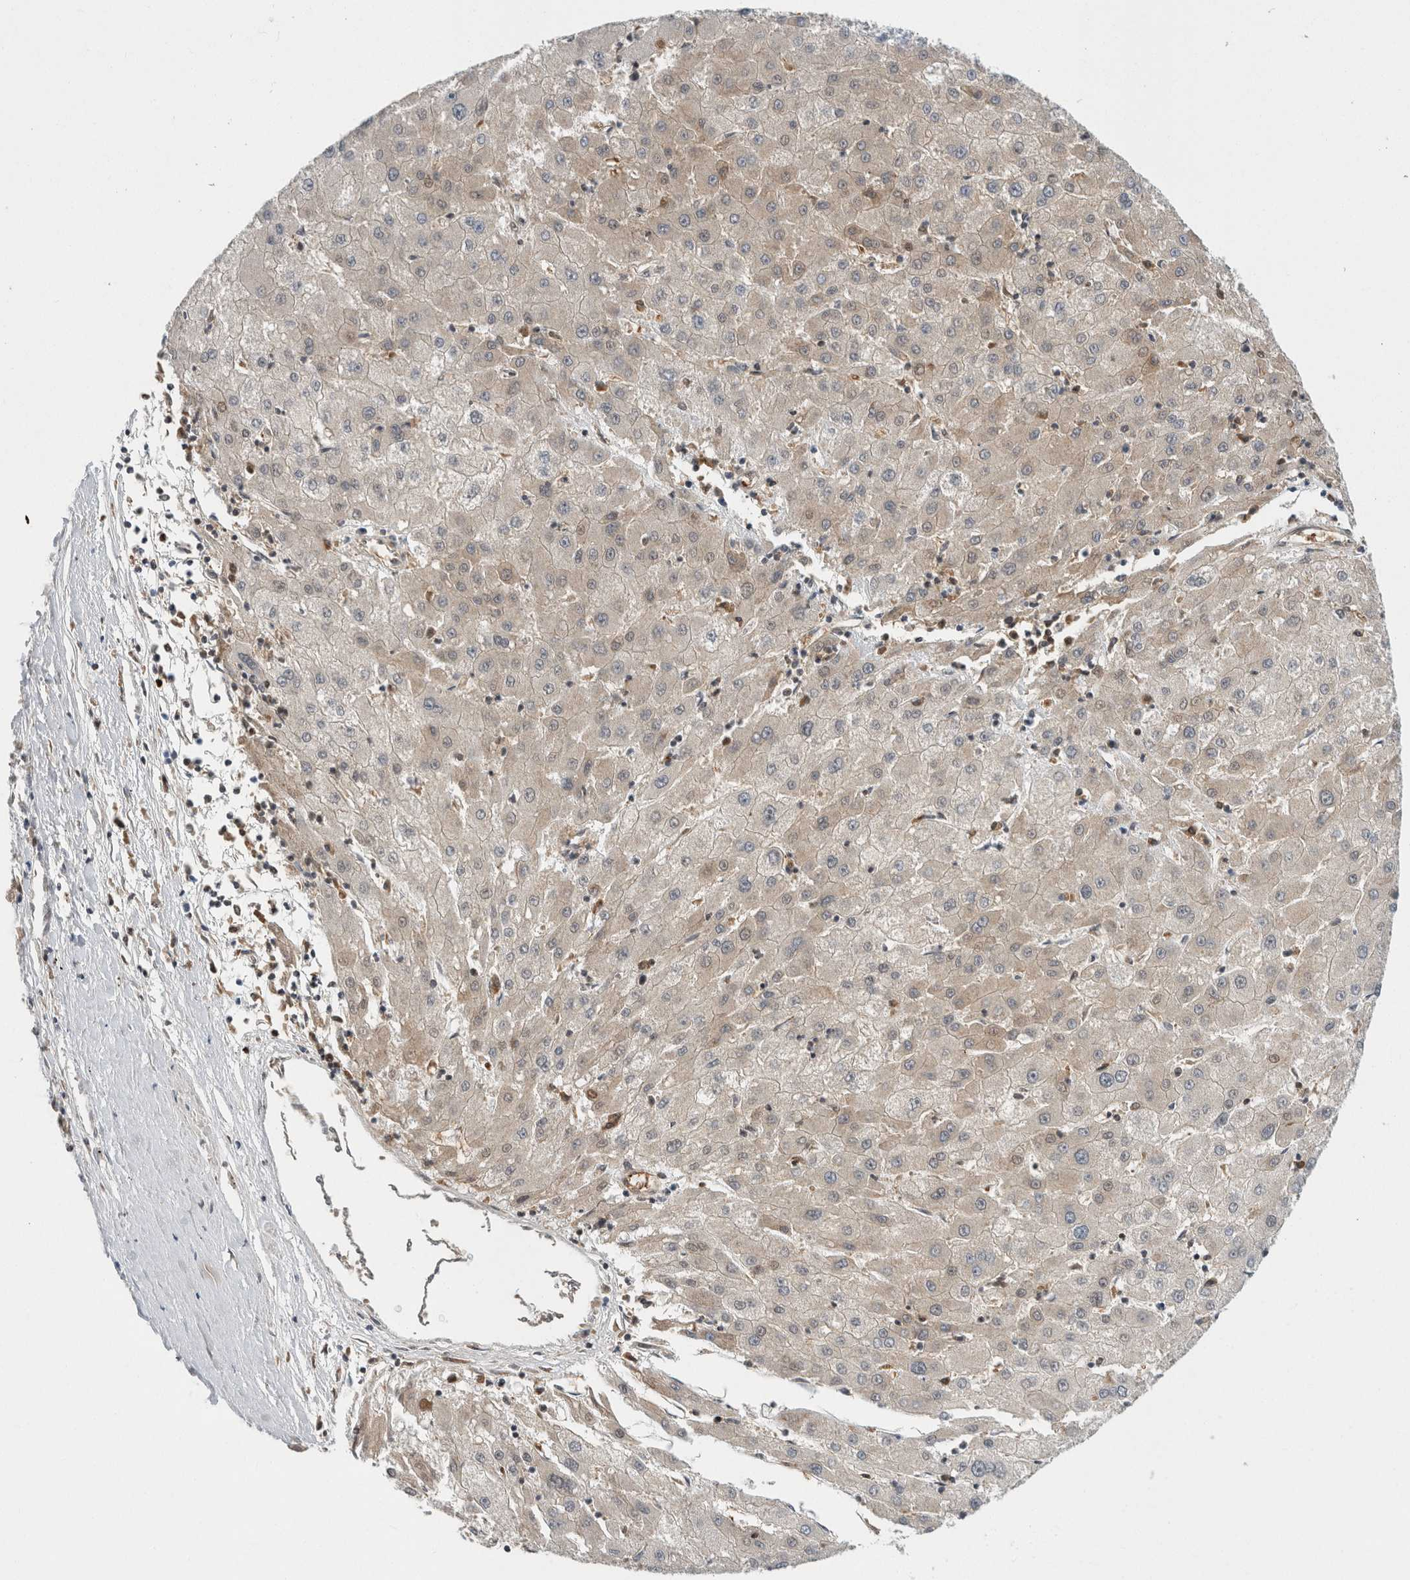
{"staining": {"intensity": "weak", "quantity": "<25%", "location": "cytoplasmic/membranous"}, "tissue": "liver cancer", "cell_type": "Tumor cells", "image_type": "cancer", "snomed": [{"axis": "morphology", "description": "Carcinoma, Hepatocellular, NOS"}, {"axis": "topography", "description": "Liver"}], "caption": "A high-resolution photomicrograph shows immunohistochemistry staining of liver hepatocellular carcinoma, which exhibits no significant expression in tumor cells.", "gene": "CA1", "patient": {"sex": "male", "age": 72}}